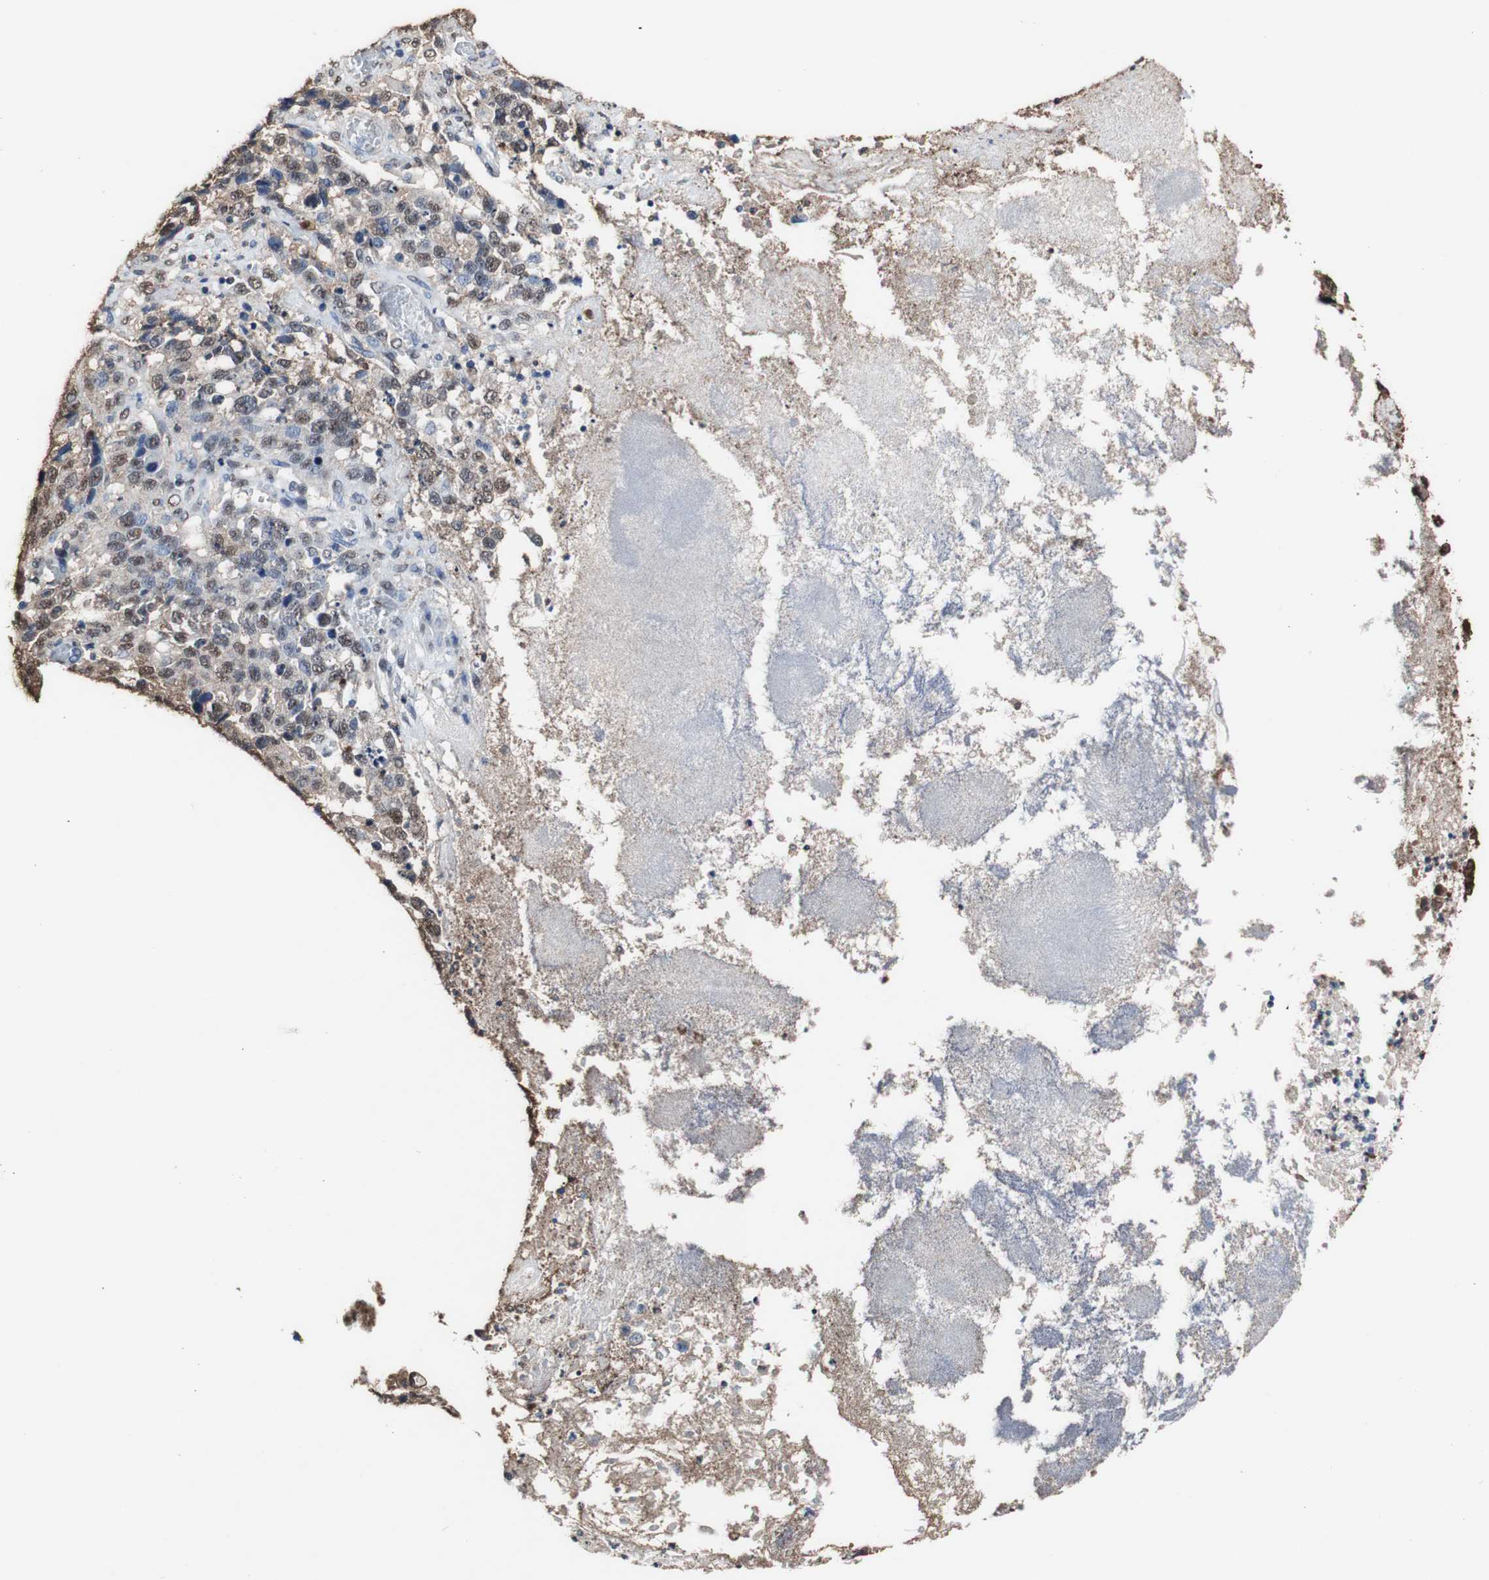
{"staining": {"intensity": "moderate", "quantity": "25%-75%", "location": "cytoplasmic/membranous,nuclear"}, "tissue": "stomach cancer", "cell_type": "Tumor cells", "image_type": "cancer", "snomed": [{"axis": "morphology", "description": "Normal tissue, NOS"}, {"axis": "morphology", "description": "Adenocarcinoma, NOS"}, {"axis": "topography", "description": "Stomach"}], "caption": "Human adenocarcinoma (stomach) stained with a protein marker shows moderate staining in tumor cells.", "gene": "PIDD1", "patient": {"sex": "male", "age": 48}}